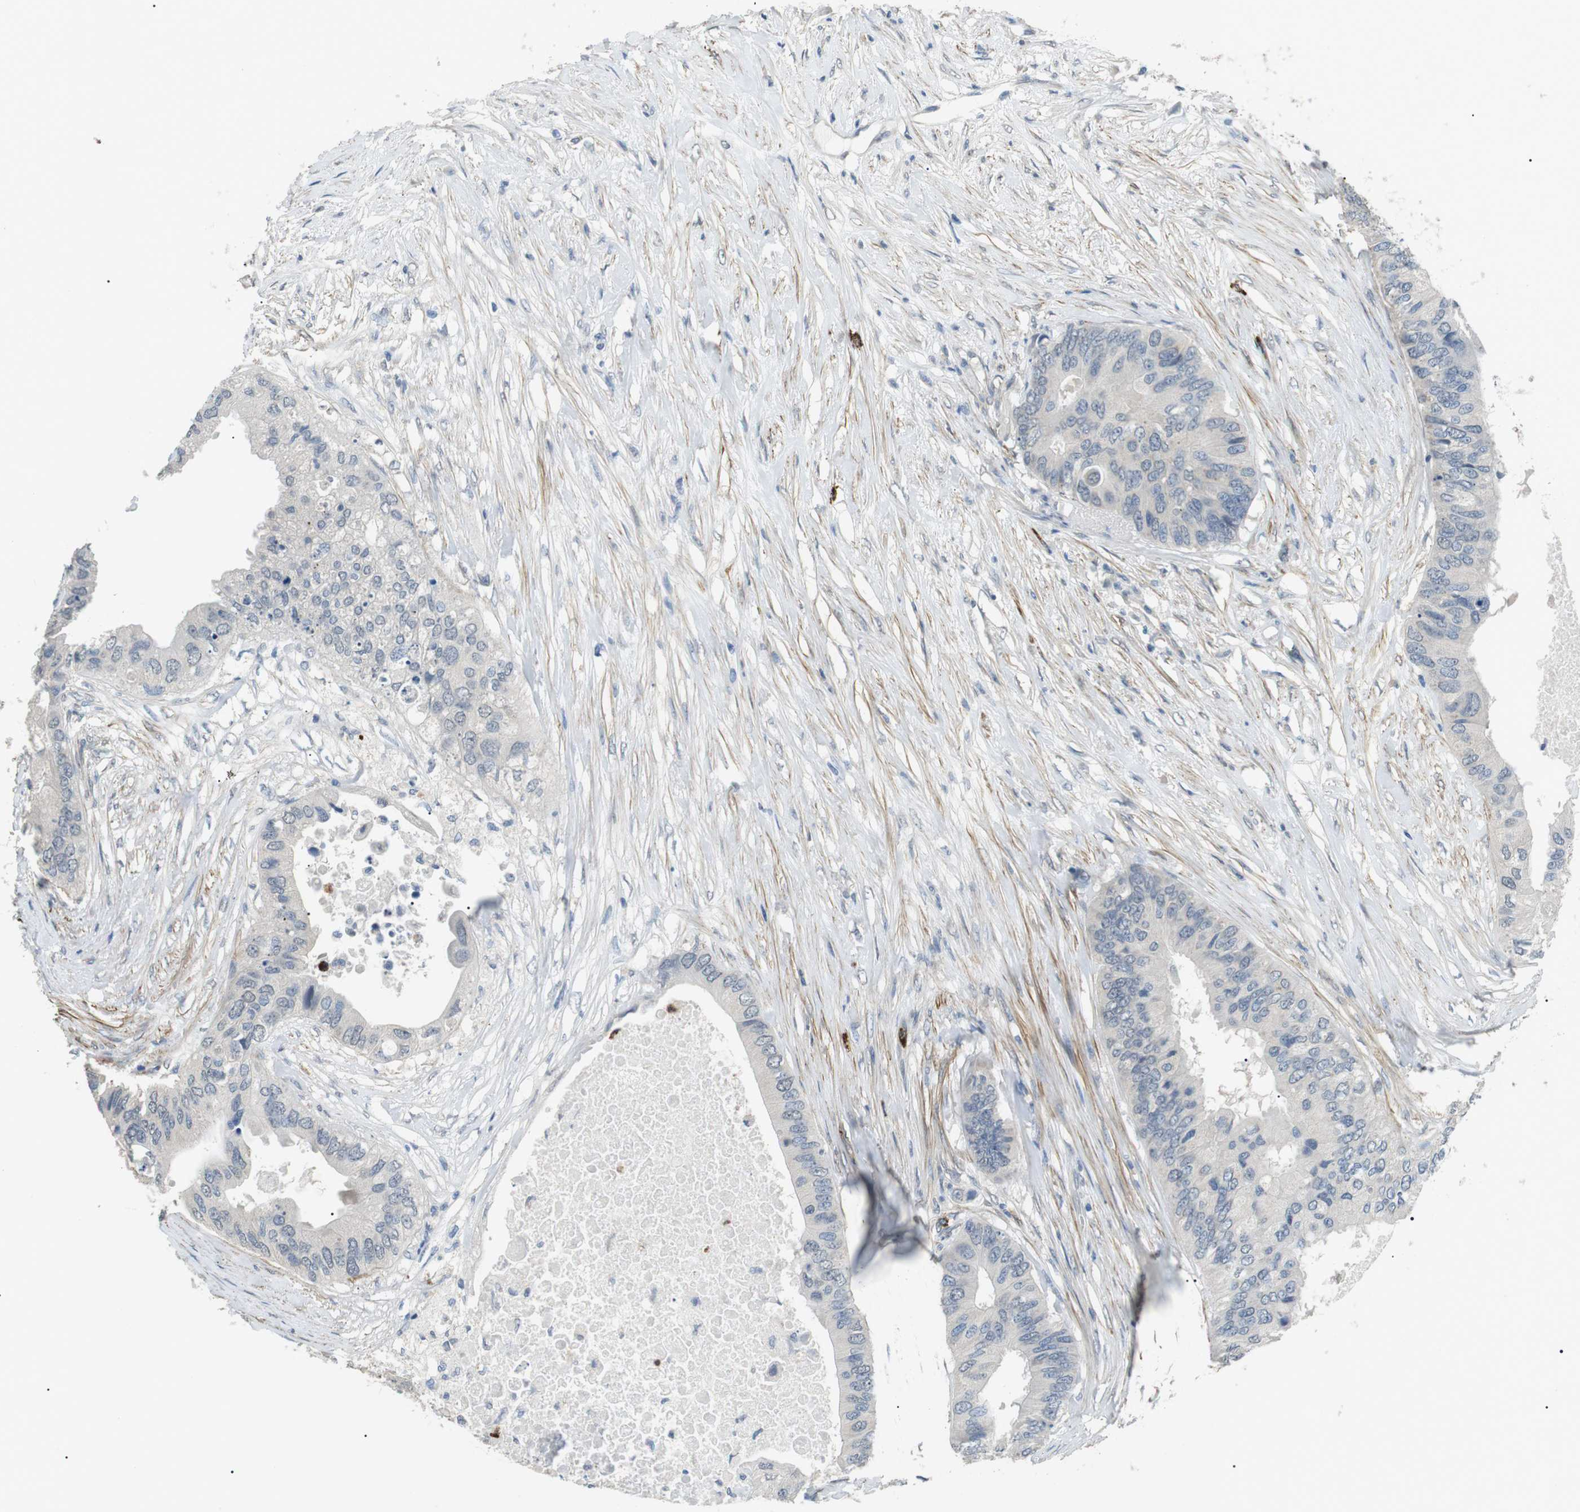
{"staining": {"intensity": "negative", "quantity": "none", "location": "none"}, "tissue": "colorectal cancer", "cell_type": "Tumor cells", "image_type": "cancer", "snomed": [{"axis": "morphology", "description": "Adenocarcinoma, NOS"}, {"axis": "topography", "description": "Colon"}], "caption": "IHC photomicrograph of human colorectal cancer (adenocarcinoma) stained for a protein (brown), which reveals no expression in tumor cells. The staining was performed using DAB to visualize the protein expression in brown, while the nuclei were stained in blue with hematoxylin (Magnification: 20x).", "gene": "GZMM", "patient": {"sex": "male", "age": 71}}